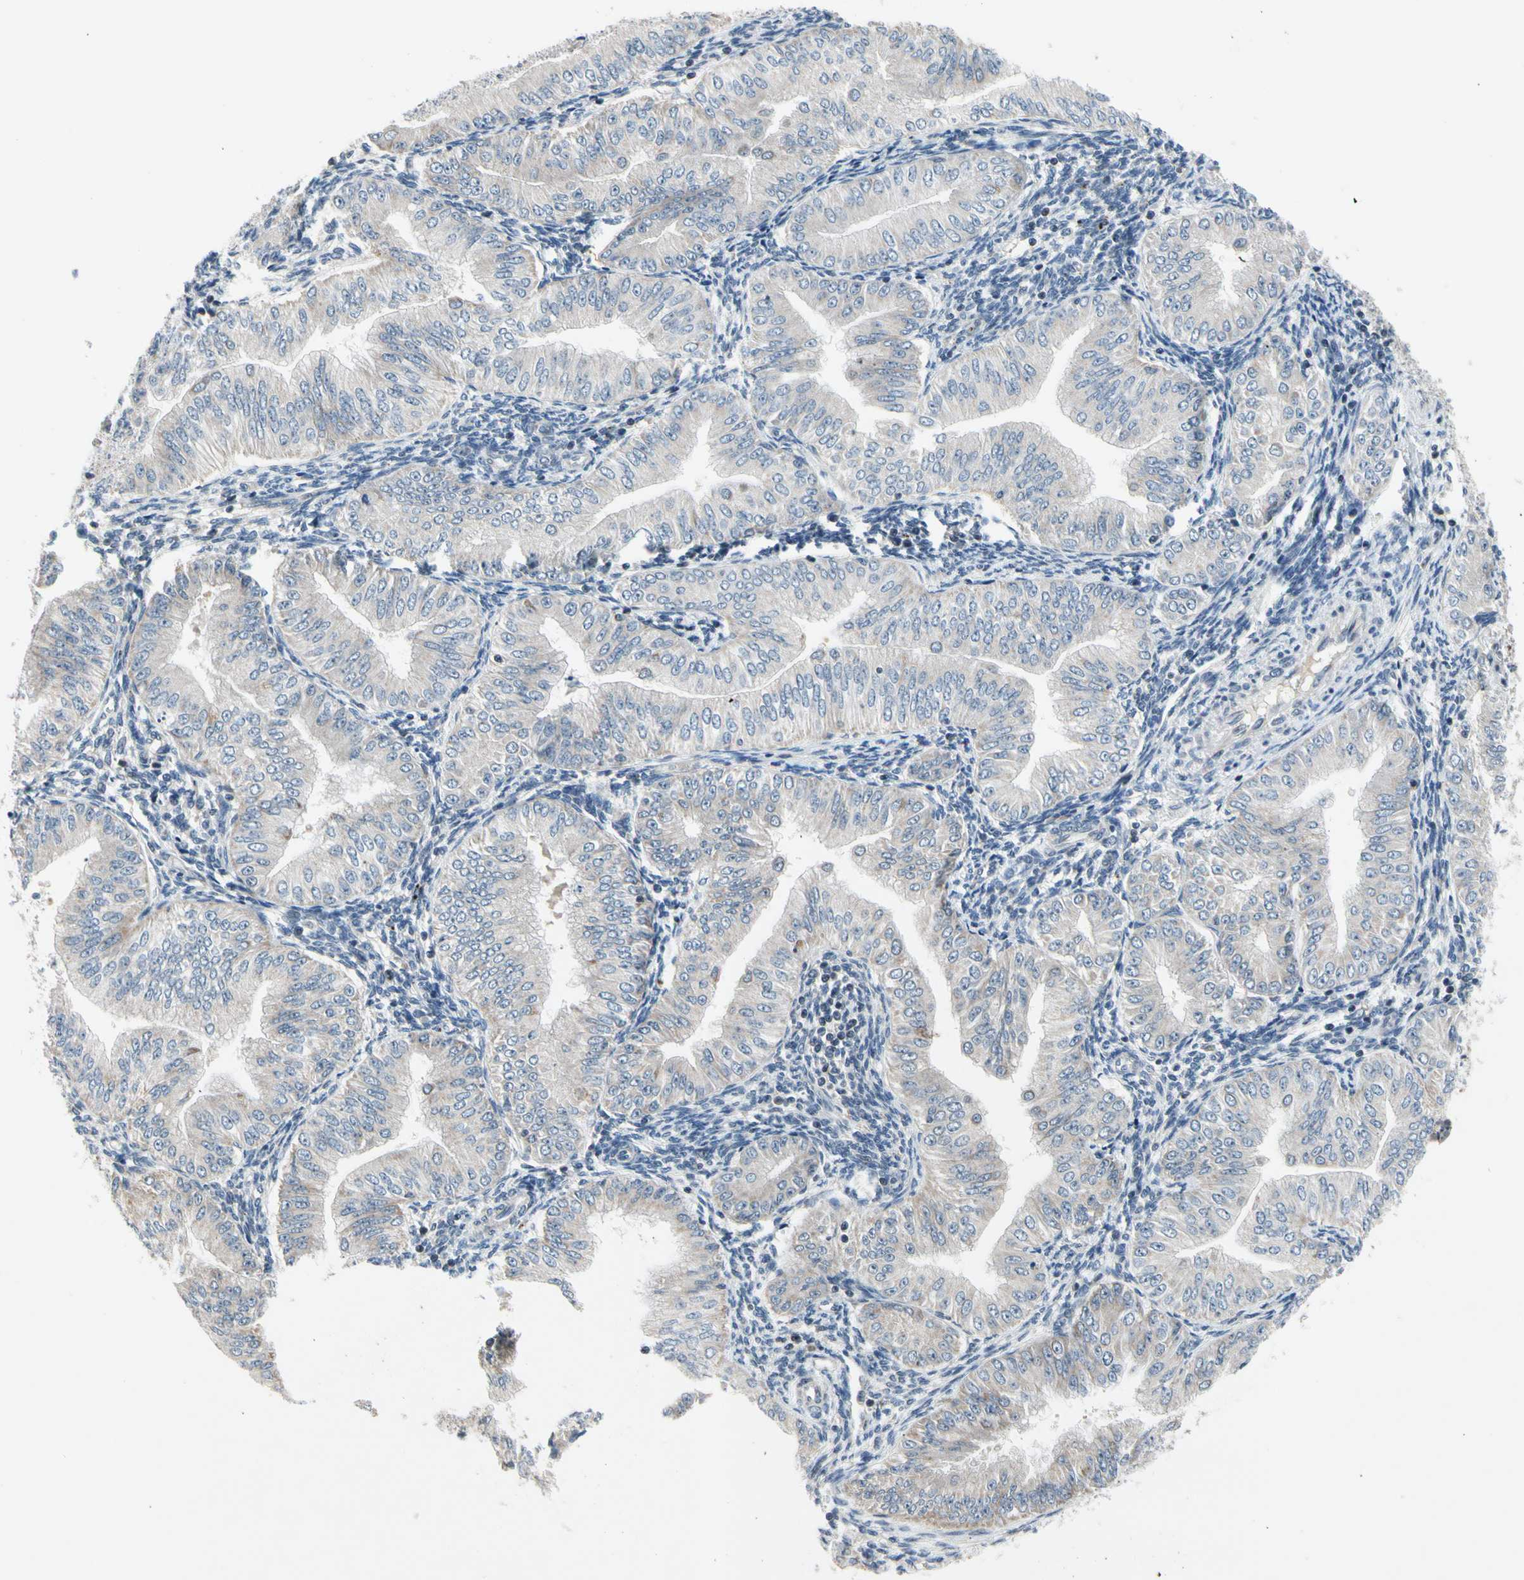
{"staining": {"intensity": "negative", "quantity": "none", "location": "none"}, "tissue": "endometrial cancer", "cell_type": "Tumor cells", "image_type": "cancer", "snomed": [{"axis": "morphology", "description": "Normal tissue, NOS"}, {"axis": "morphology", "description": "Adenocarcinoma, NOS"}, {"axis": "topography", "description": "Endometrium"}], "caption": "Tumor cells show no significant protein staining in adenocarcinoma (endometrial).", "gene": "SOX30", "patient": {"sex": "female", "age": 53}}